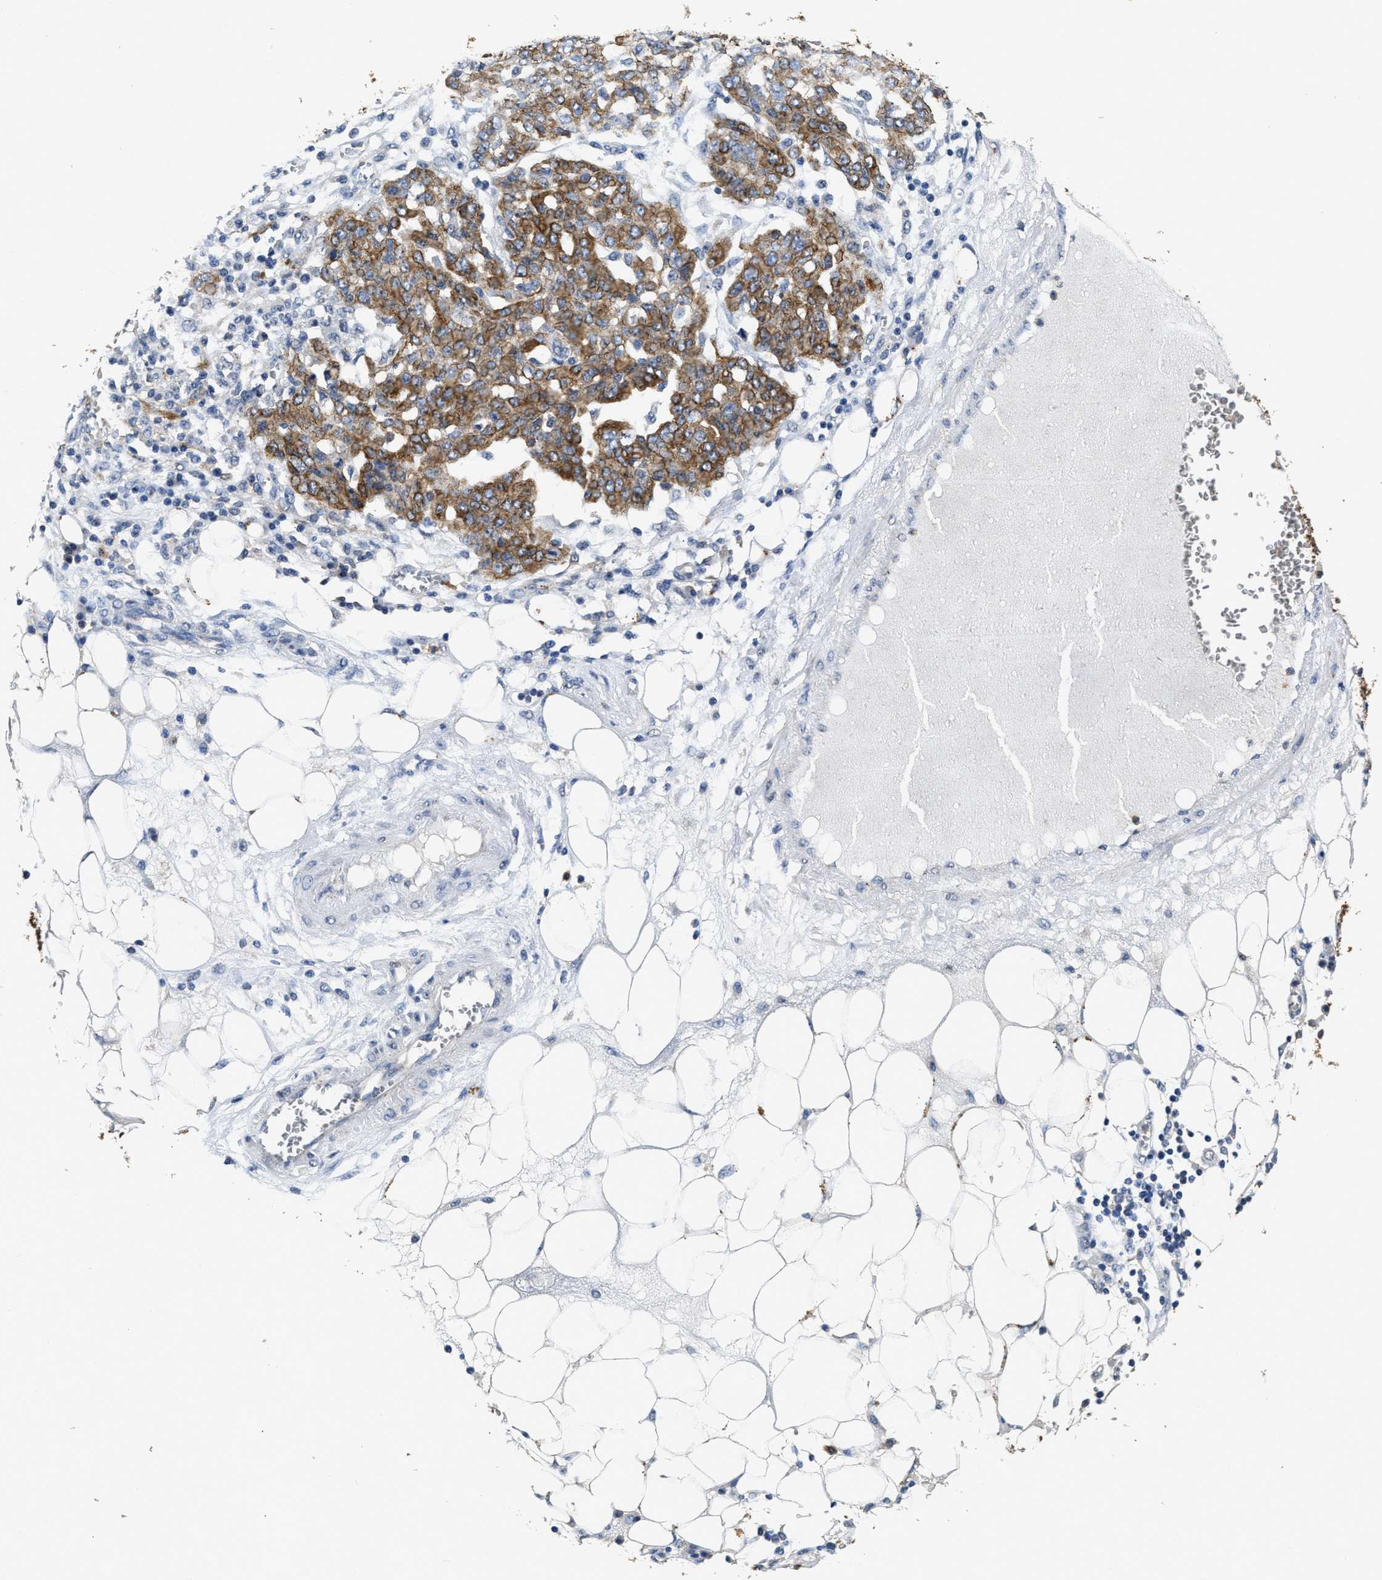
{"staining": {"intensity": "moderate", "quantity": ">75%", "location": "cytoplasmic/membranous"}, "tissue": "ovarian cancer", "cell_type": "Tumor cells", "image_type": "cancer", "snomed": [{"axis": "morphology", "description": "Cystadenocarcinoma, serous, NOS"}, {"axis": "topography", "description": "Soft tissue"}, {"axis": "topography", "description": "Ovary"}], "caption": "Immunohistochemical staining of ovarian serous cystadenocarcinoma reveals medium levels of moderate cytoplasmic/membranous protein expression in approximately >75% of tumor cells. The protein of interest is stained brown, and the nuclei are stained in blue (DAB (3,3'-diaminobenzidine) IHC with brightfield microscopy, high magnification).", "gene": "CTNNA1", "patient": {"sex": "female", "age": 57}}